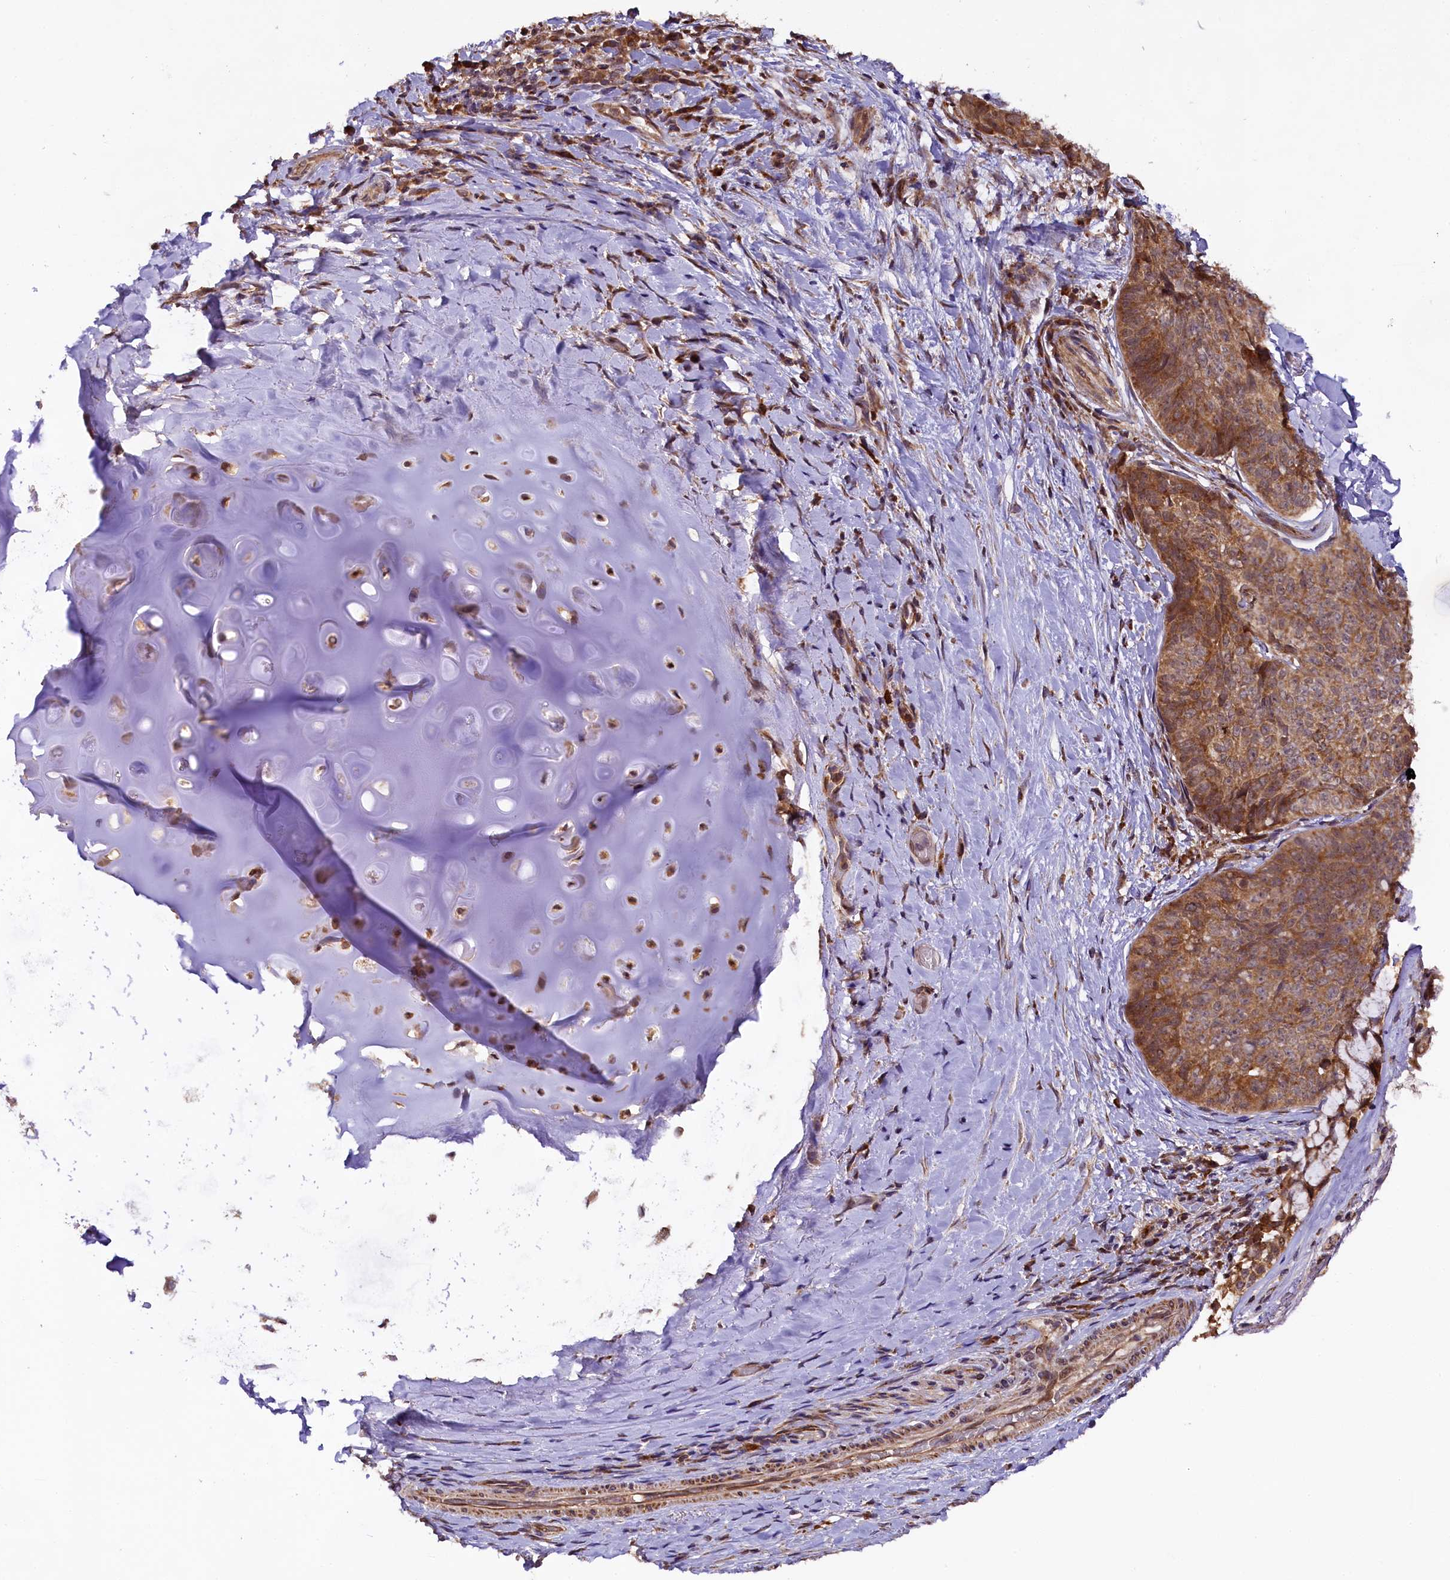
{"staining": {"intensity": "weak", "quantity": ">75%", "location": "cytoplasmic/membranous"}, "tissue": "adipose tissue", "cell_type": "Adipocytes", "image_type": "normal", "snomed": [{"axis": "morphology", "description": "Normal tissue, NOS"}, {"axis": "morphology", "description": "Squamous cell carcinoma, NOS"}, {"axis": "topography", "description": "Bronchus"}, {"axis": "topography", "description": "Lung"}], "caption": "Protein analysis of unremarkable adipose tissue displays weak cytoplasmic/membranous staining in approximately >75% of adipocytes. (DAB IHC with brightfield microscopy, high magnification).", "gene": "DOHH", "patient": {"sex": "male", "age": 64}}